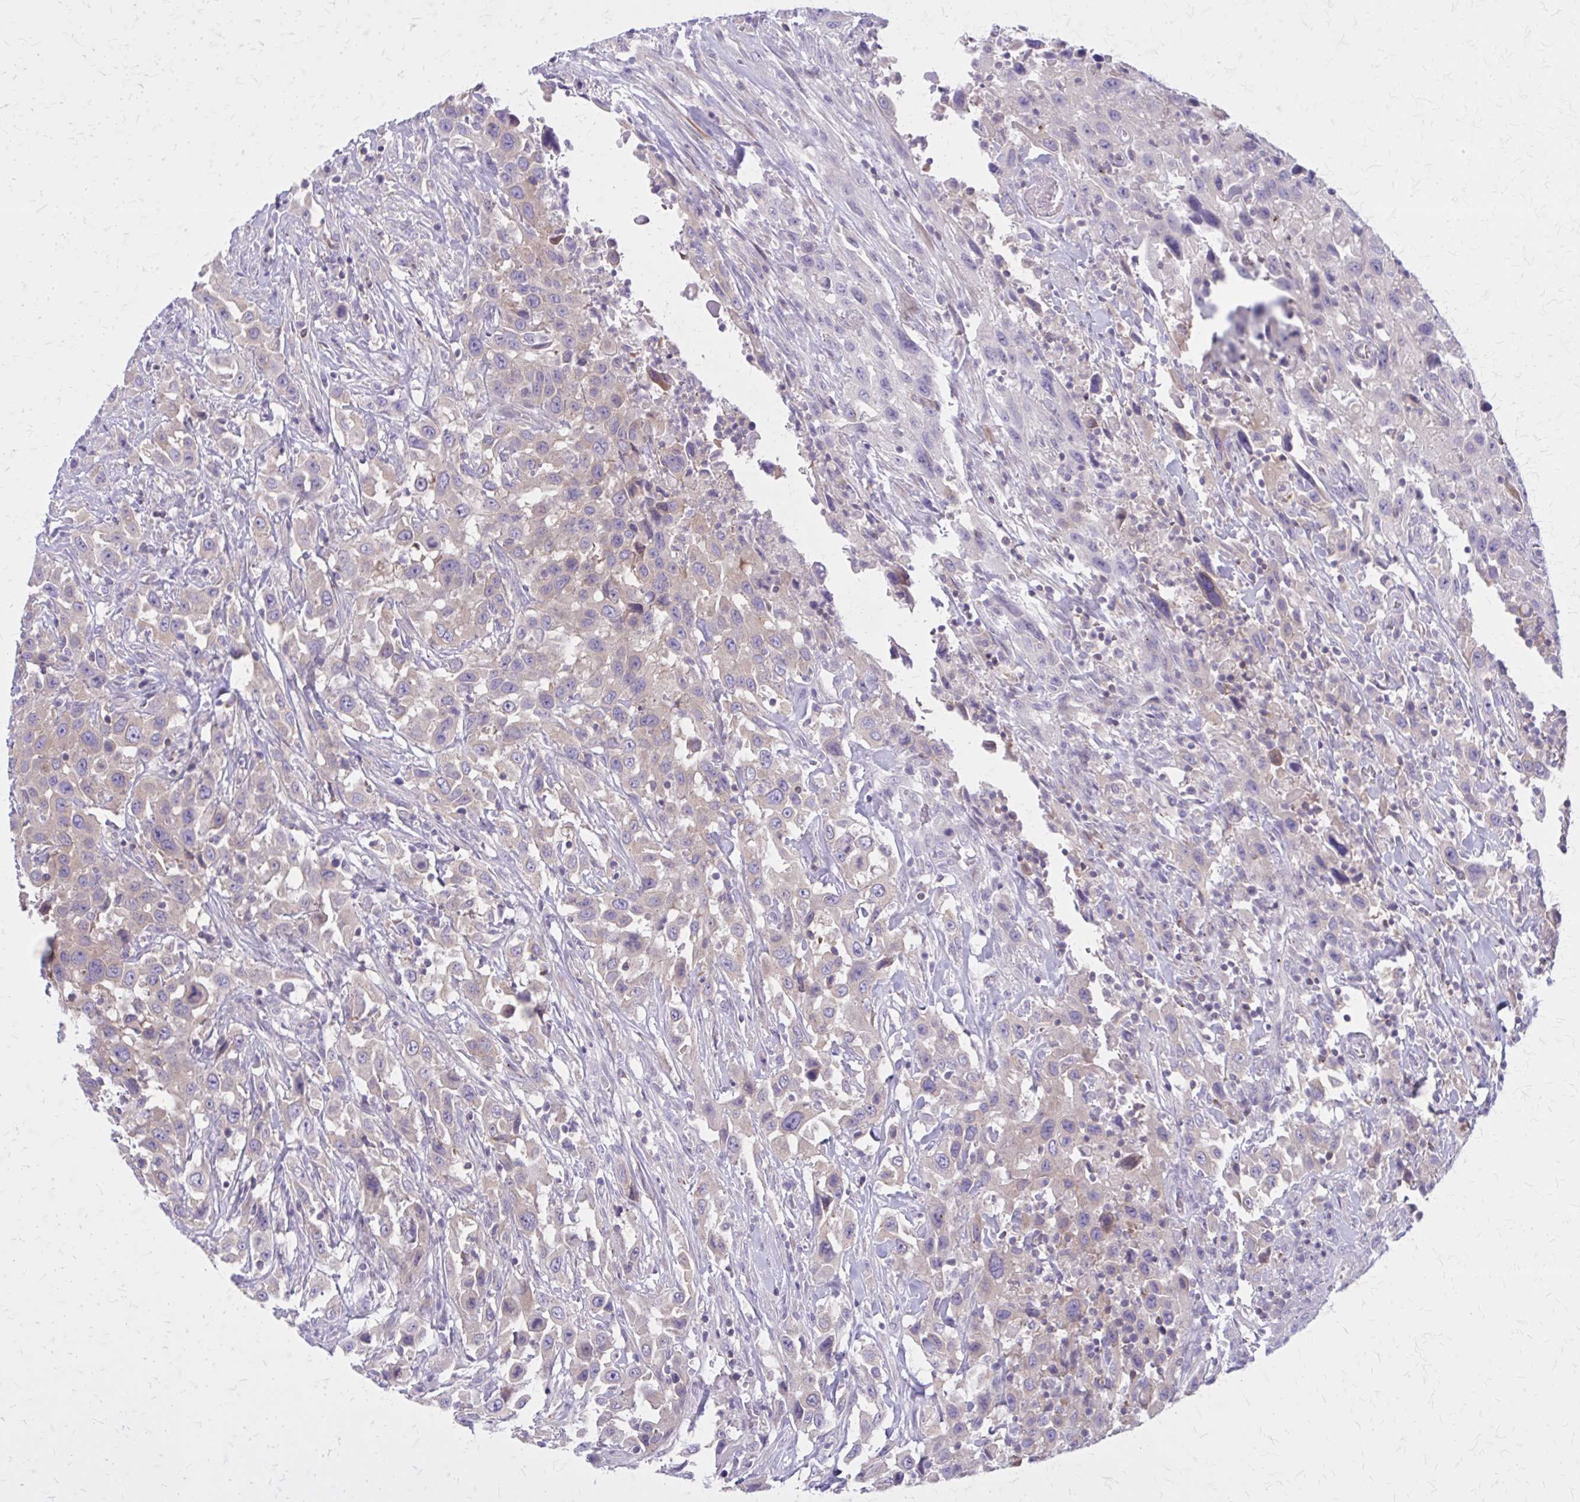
{"staining": {"intensity": "negative", "quantity": "none", "location": "none"}, "tissue": "urothelial cancer", "cell_type": "Tumor cells", "image_type": "cancer", "snomed": [{"axis": "morphology", "description": "Urothelial carcinoma, High grade"}, {"axis": "topography", "description": "Urinary bladder"}], "caption": "Immunohistochemistry (IHC) histopathology image of neoplastic tissue: urothelial carcinoma (high-grade) stained with DAB (3,3'-diaminobenzidine) exhibits no significant protein staining in tumor cells.", "gene": "PITPNM1", "patient": {"sex": "male", "age": 61}}